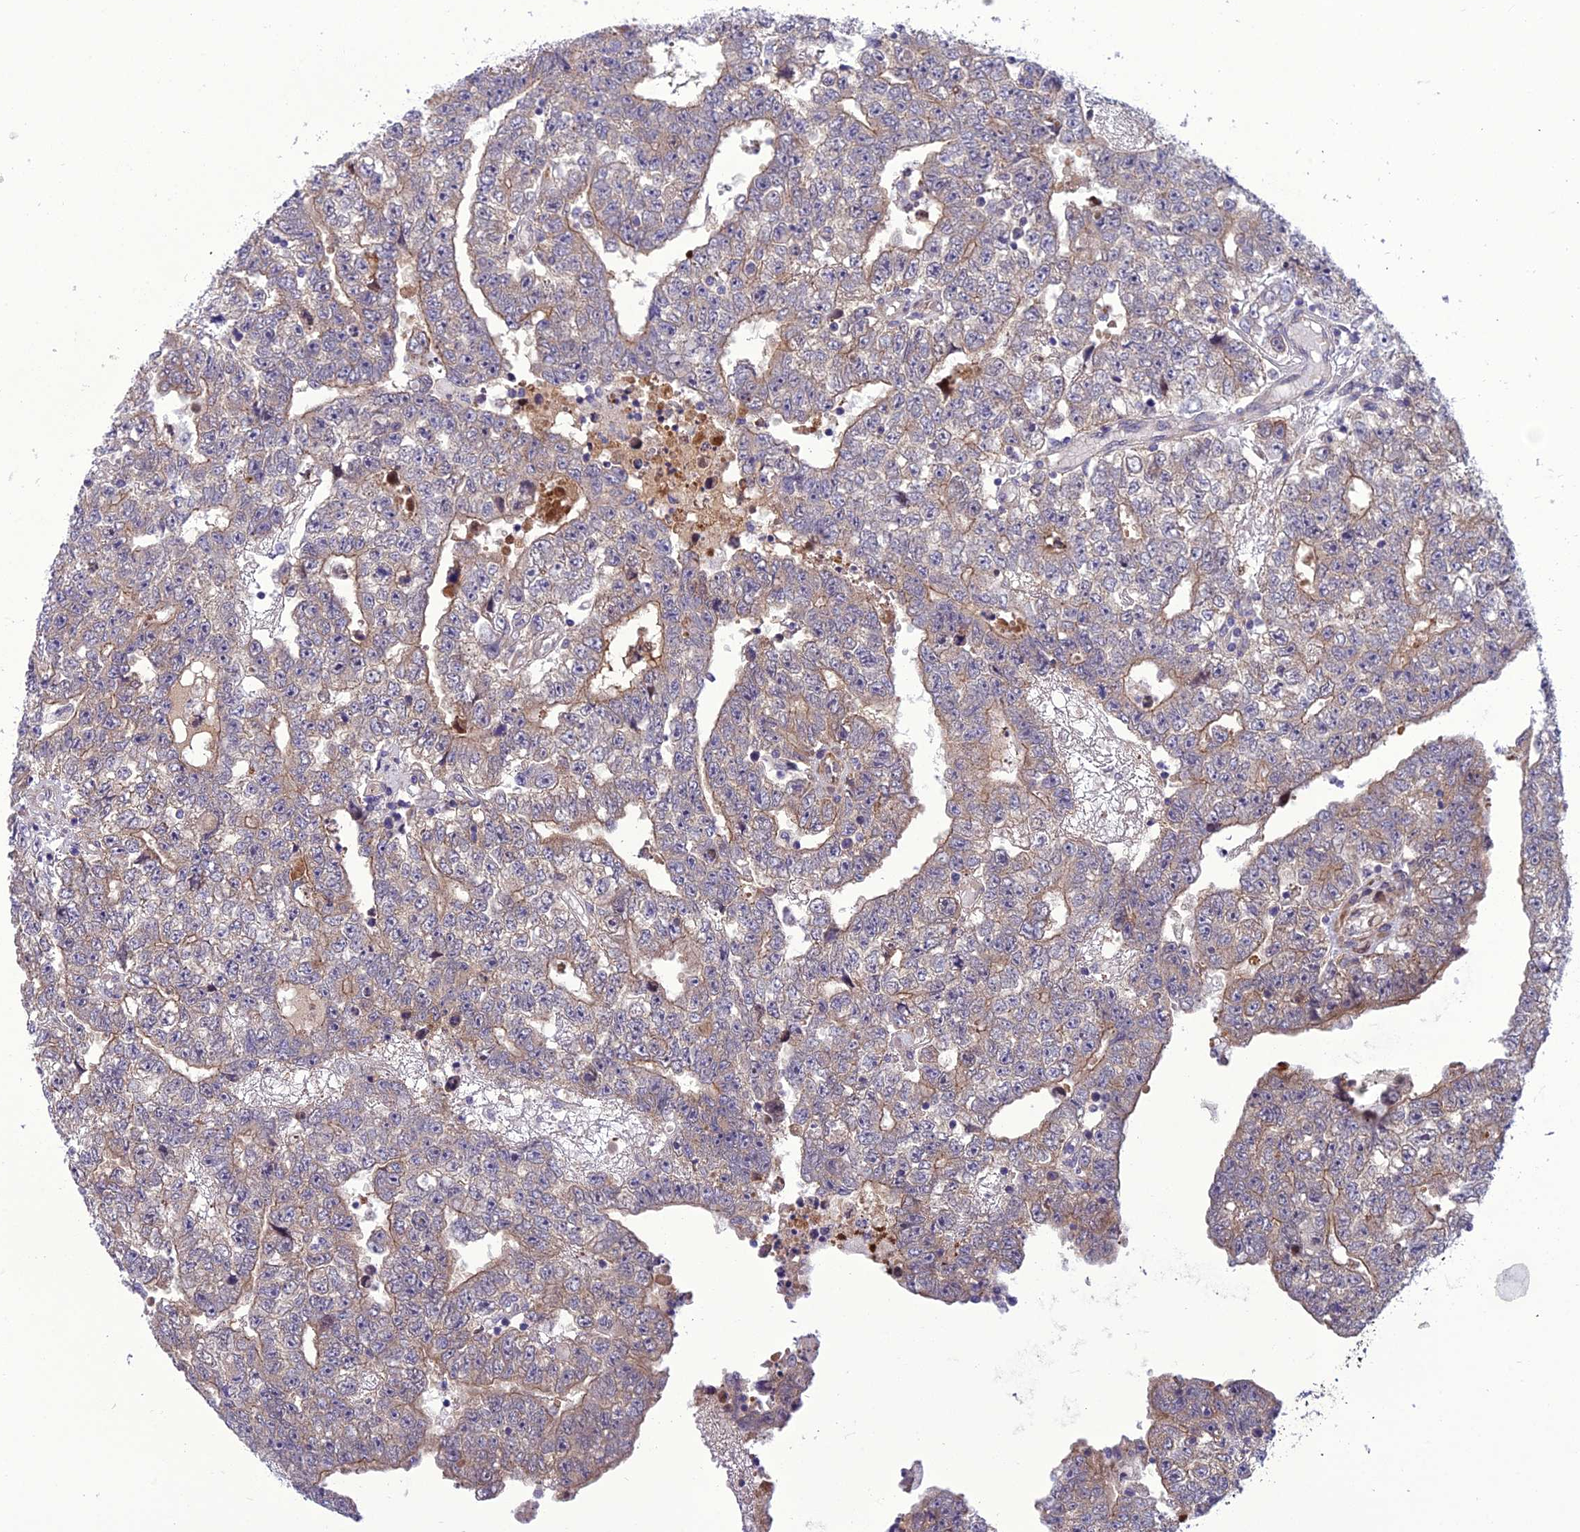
{"staining": {"intensity": "moderate", "quantity": "<25%", "location": "cytoplasmic/membranous"}, "tissue": "testis cancer", "cell_type": "Tumor cells", "image_type": "cancer", "snomed": [{"axis": "morphology", "description": "Carcinoma, Embryonal, NOS"}, {"axis": "topography", "description": "Testis"}], "caption": "A micrograph of testis embryonal carcinoma stained for a protein displays moderate cytoplasmic/membranous brown staining in tumor cells. (brown staining indicates protein expression, while blue staining denotes nuclei).", "gene": "GAB4", "patient": {"sex": "male", "age": 25}}